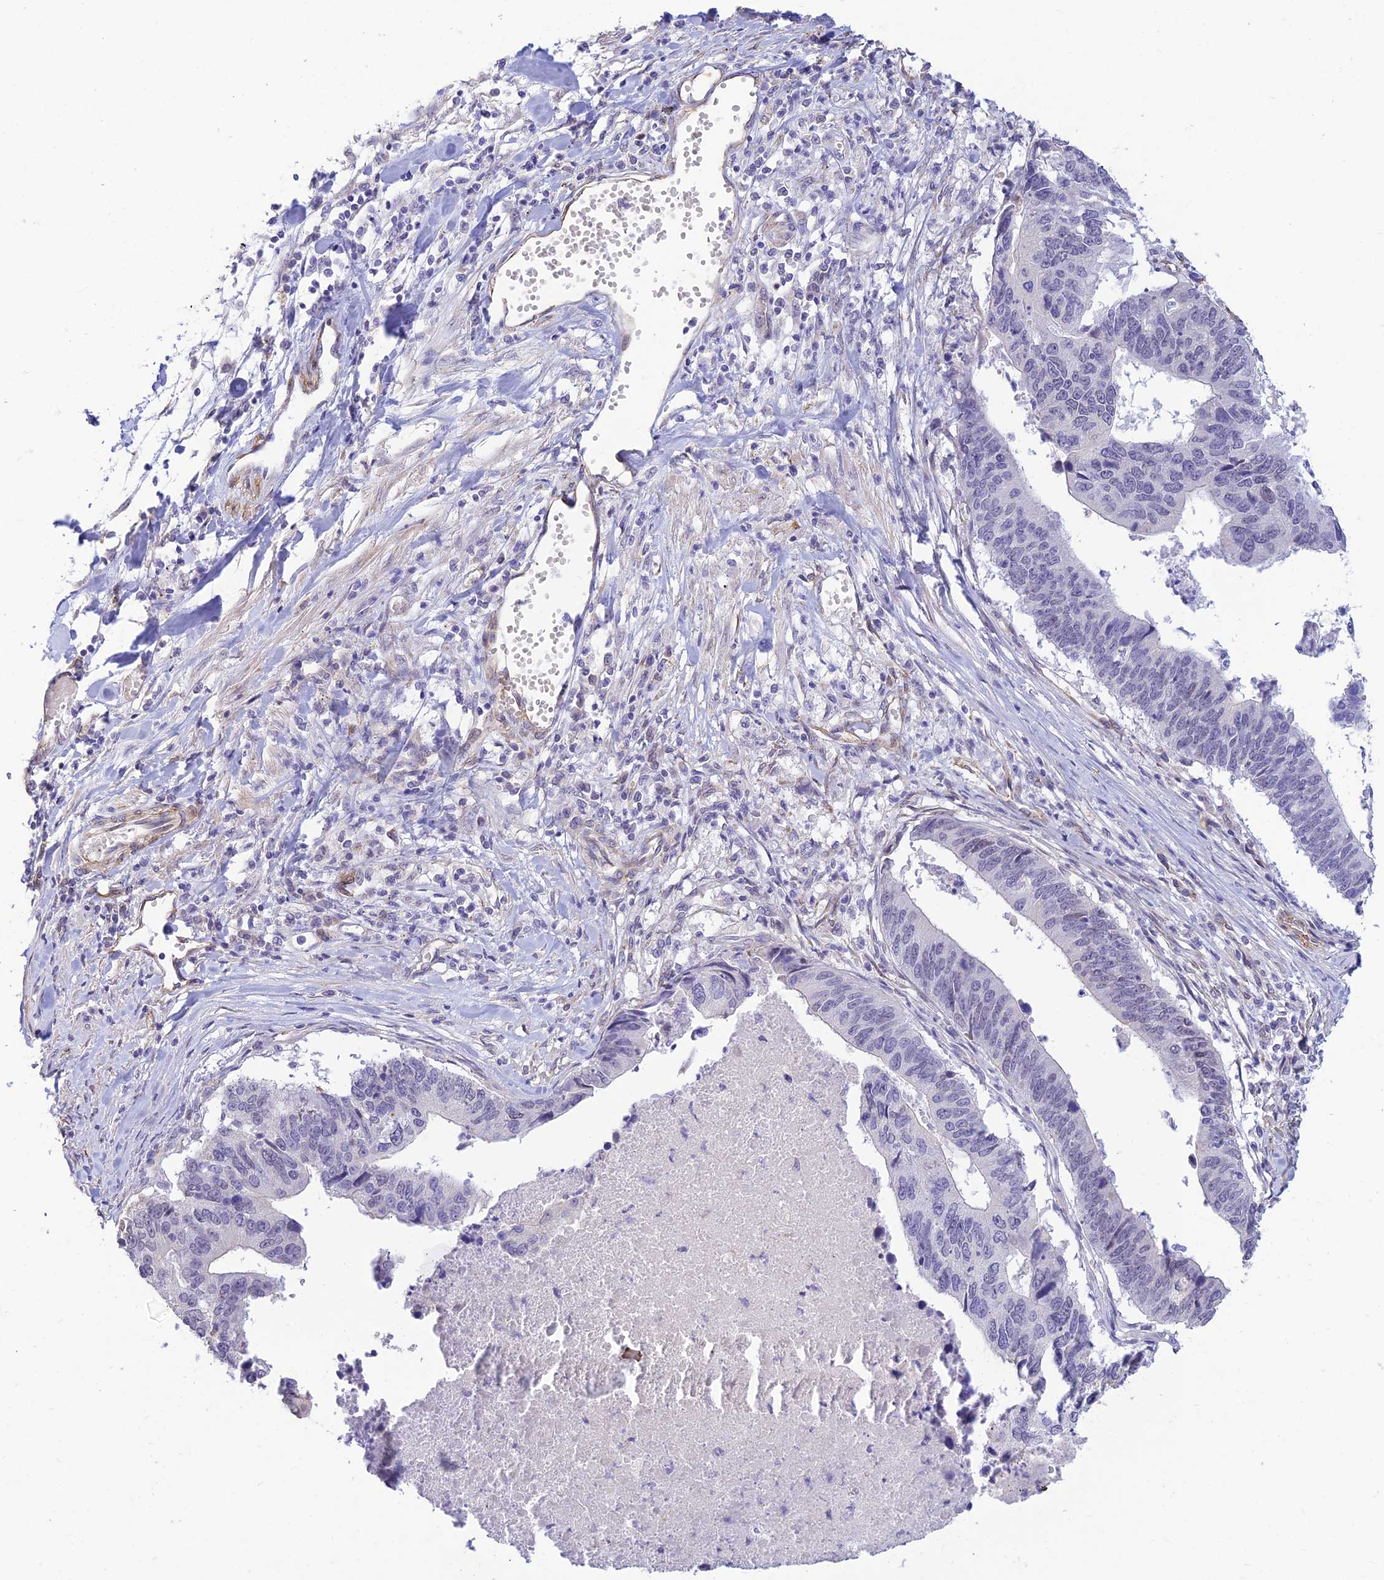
{"staining": {"intensity": "negative", "quantity": "none", "location": "none"}, "tissue": "stomach cancer", "cell_type": "Tumor cells", "image_type": "cancer", "snomed": [{"axis": "morphology", "description": "Adenocarcinoma, NOS"}, {"axis": "topography", "description": "Stomach"}], "caption": "A photomicrograph of human stomach cancer (adenocarcinoma) is negative for staining in tumor cells.", "gene": "ALDH1L2", "patient": {"sex": "male", "age": 59}}